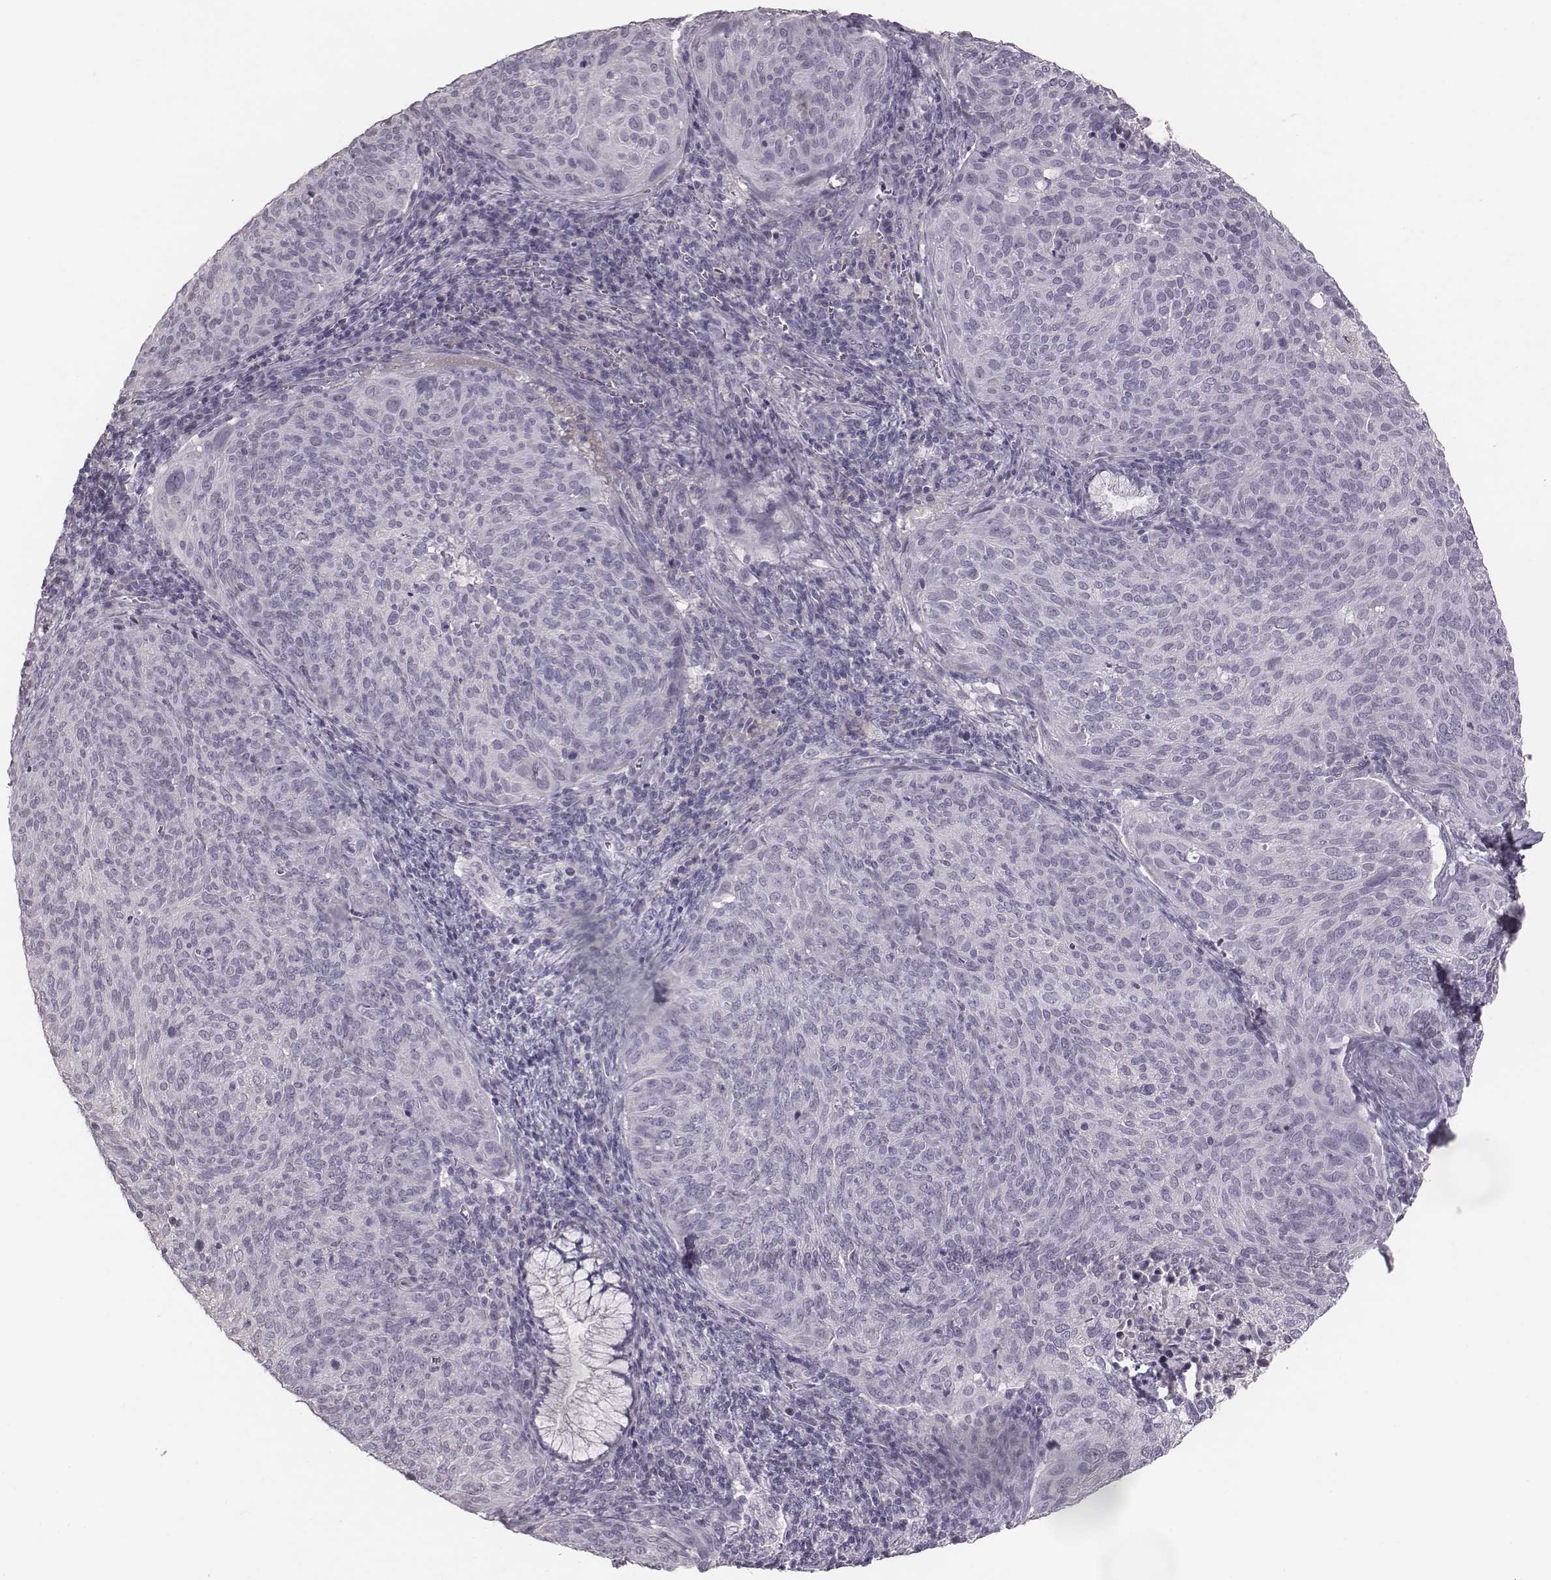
{"staining": {"intensity": "negative", "quantity": "none", "location": "none"}, "tissue": "cervical cancer", "cell_type": "Tumor cells", "image_type": "cancer", "snomed": [{"axis": "morphology", "description": "Squamous cell carcinoma, NOS"}, {"axis": "topography", "description": "Cervix"}], "caption": "This is an IHC micrograph of human cervical cancer (squamous cell carcinoma). There is no staining in tumor cells.", "gene": "CFTR", "patient": {"sex": "female", "age": 39}}